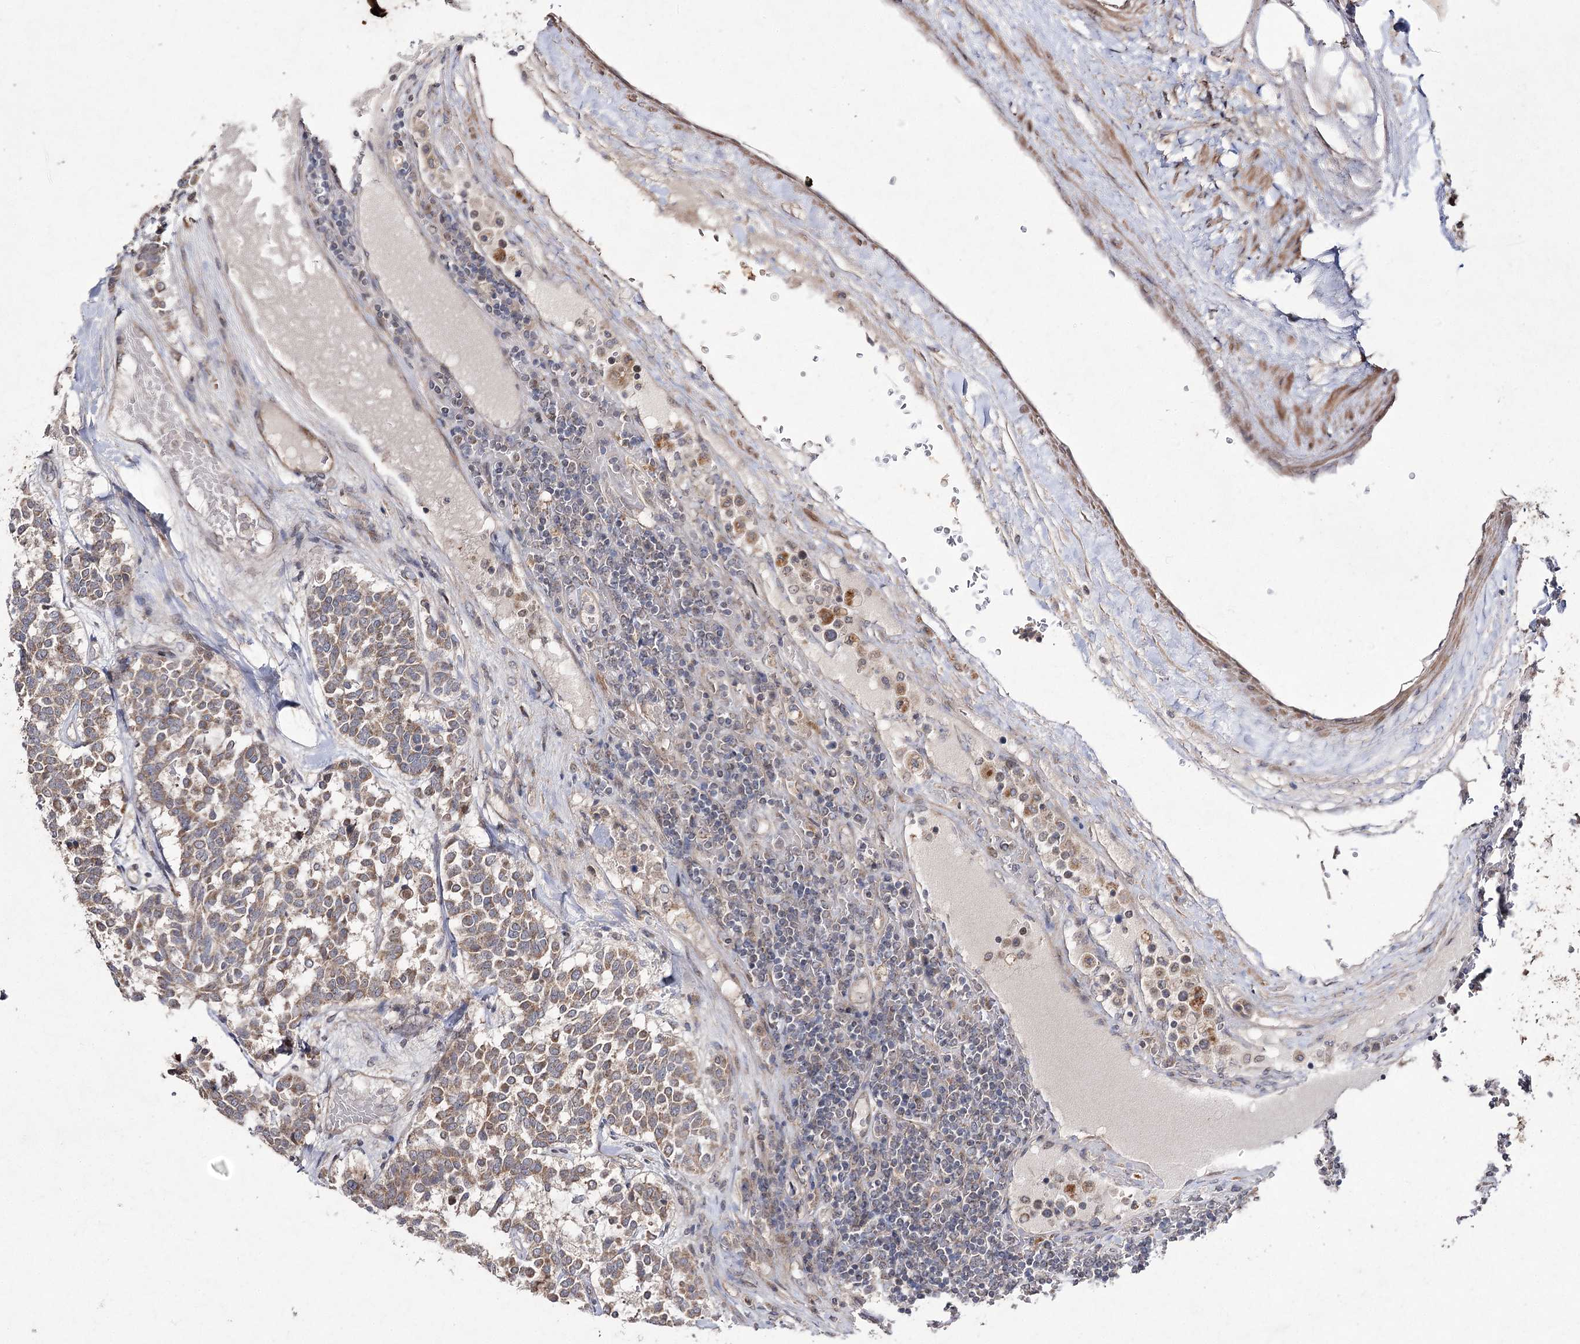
{"staining": {"intensity": "moderate", "quantity": ">75%", "location": "cytoplasmic/membranous"}, "tissue": "carcinoid", "cell_type": "Tumor cells", "image_type": "cancer", "snomed": [{"axis": "morphology", "description": "Carcinoid, malignant, NOS"}, {"axis": "topography", "description": "Pancreas"}], "caption": "Human carcinoid stained with a protein marker displays moderate staining in tumor cells.", "gene": "FANCL", "patient": {"sex": "female", "age": 54}}